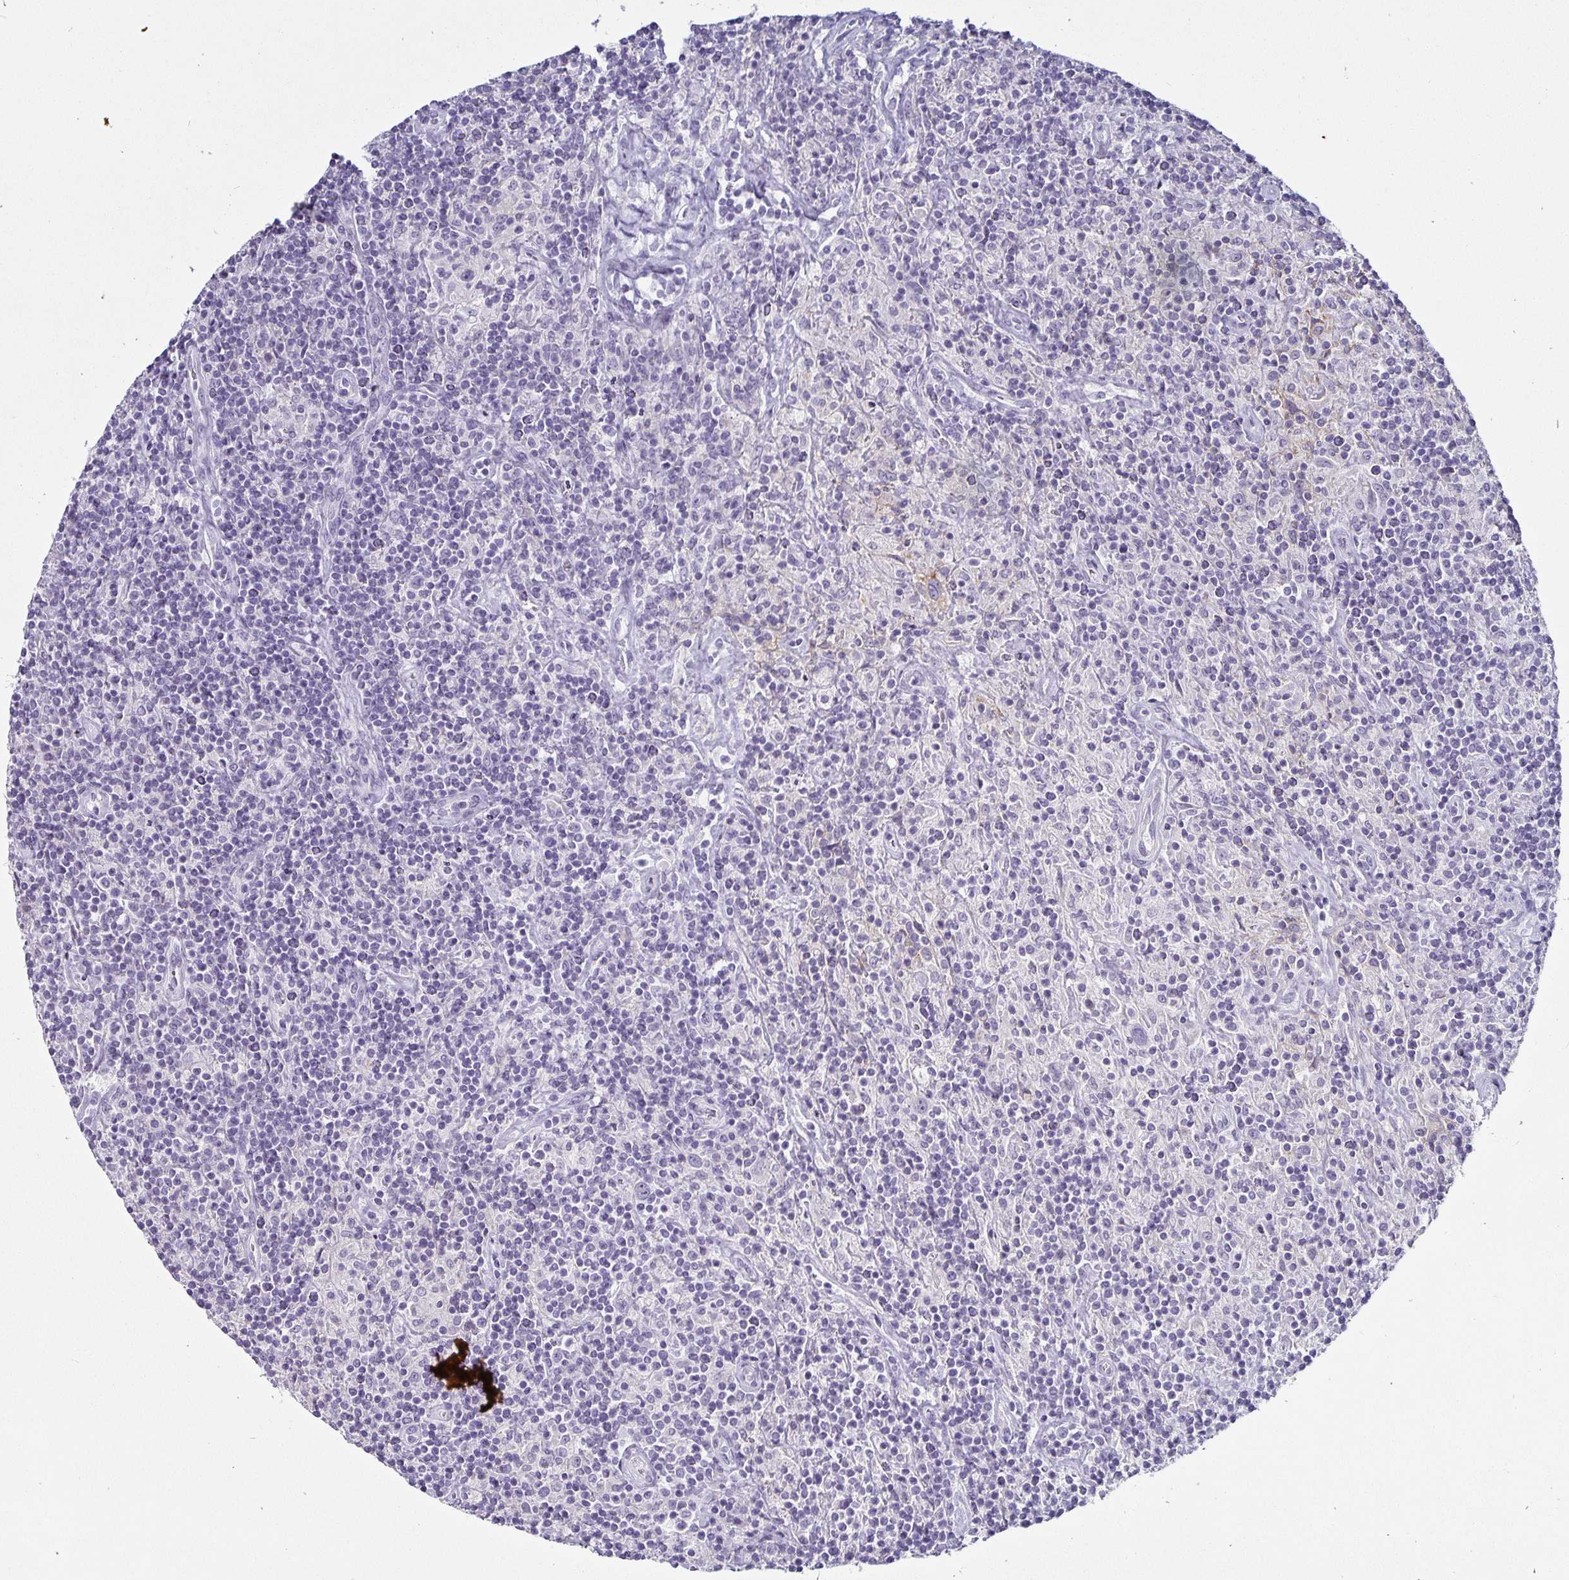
{"staining": {"intensity": "negative", "quantity": "none", "location": "none"}, "tissue": "lymphoma", "cell_type": "Tumor cells", "image_type": "cancer", "snomed": [{"axis": "morphology", "description": "Hodgkin's disease, NOS"}, {"axis": "topography", "description": "Lymph node"}], "caption": "The immunohistochemistry (IHC) image has no significant expression in tumor cells of lymphoma tissue. The staining was performed using DAB to visualize the protein expression in brown, while the nuclei were stained in blue with hematoxylin (Magnification: 20x).", "gene": "CA12", "patient": {"sex": "male", "age": 70}}